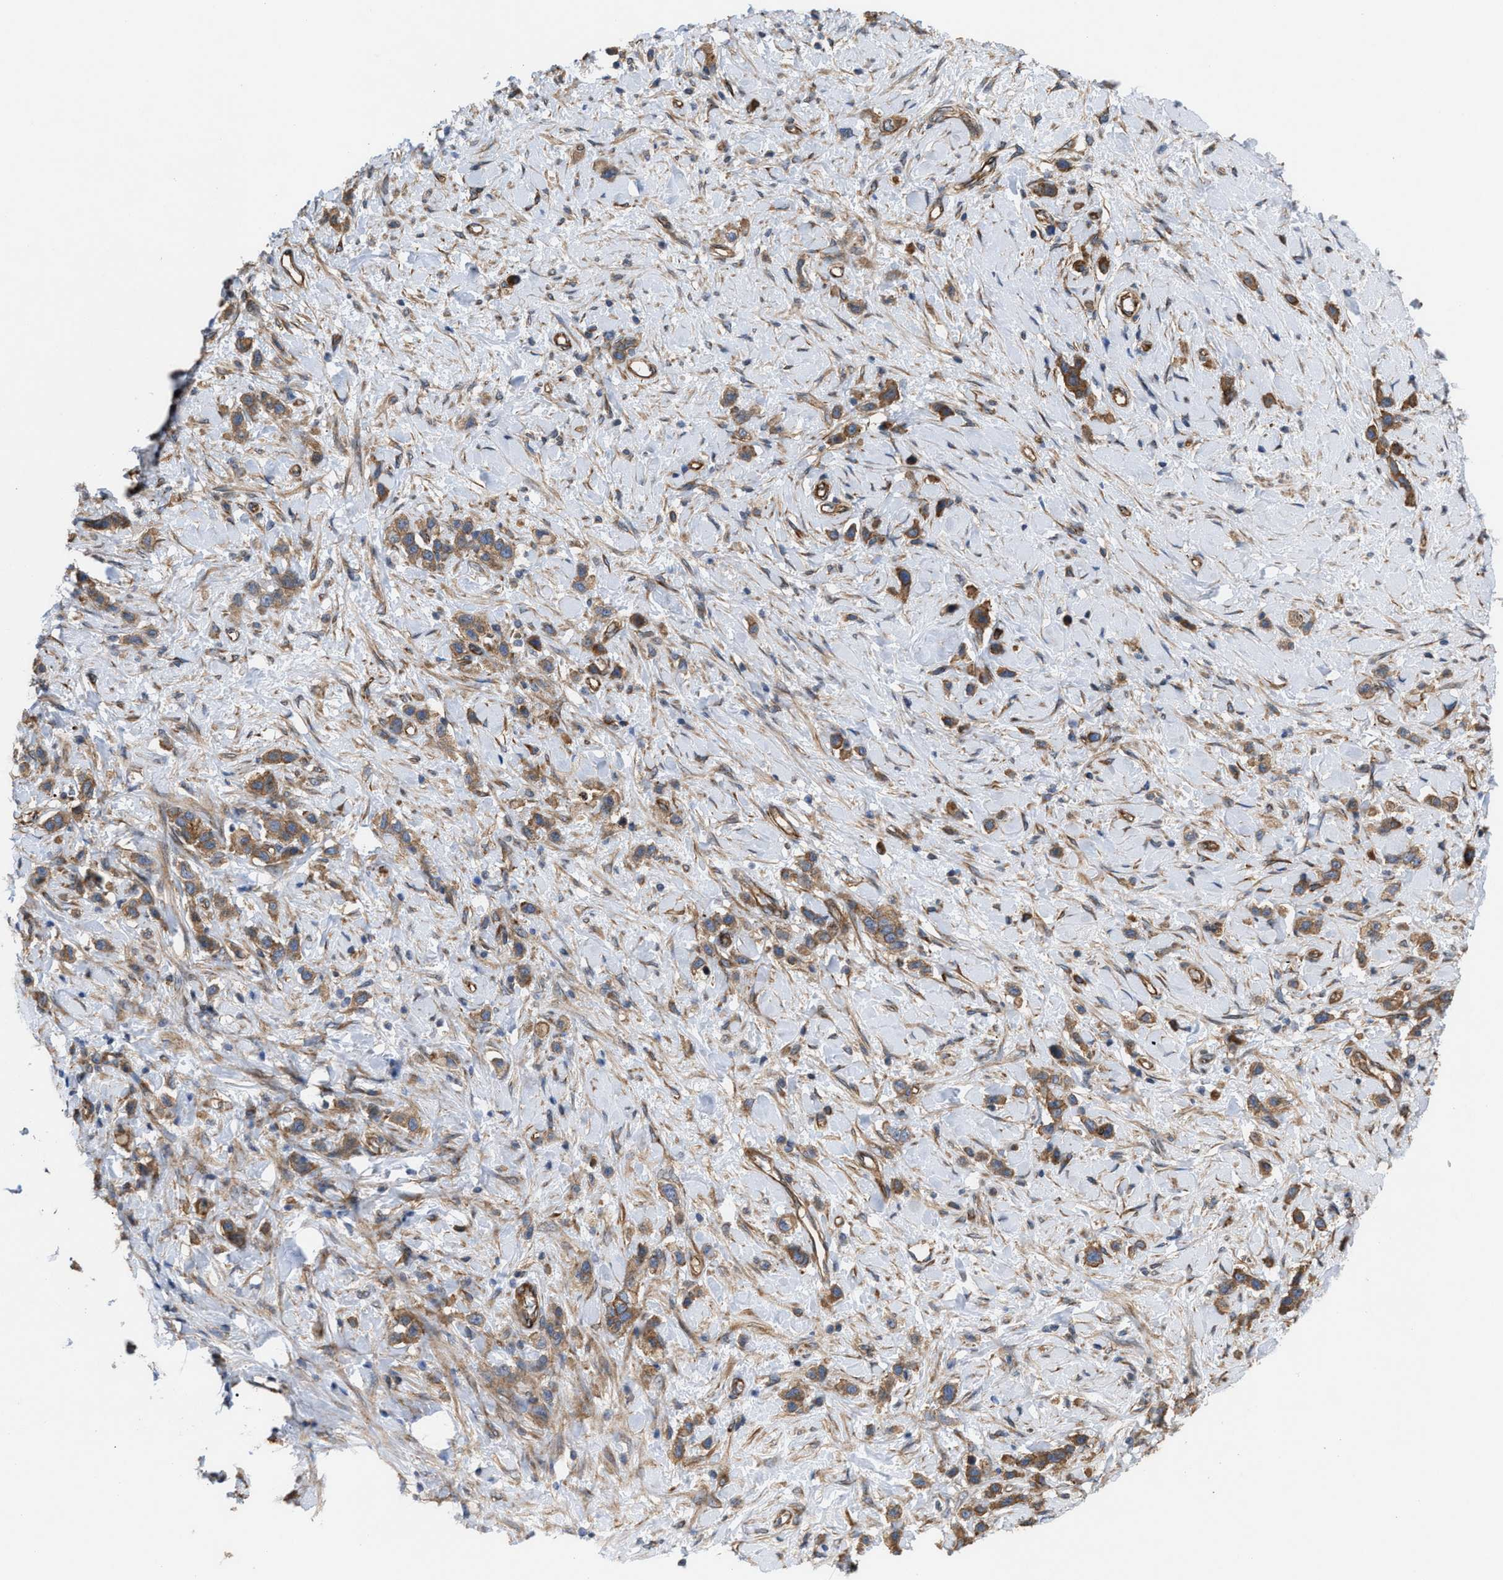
{"staining": {"intensity": "moderate", "quantity": ">75%", "location": "cytoplasmic/membranous"}, "tissue": "stomach cancer", "cell_type": "Tumor cells", "image_type": "cancer", "snomed": [{"axis": "morphology", "description": "Adenocarcinoma, NOS"}, {"axis": "topography", "description": "Stomach"}], "caption": "A medium amount of moderate cytoplasmic/membranous positivity is appreciated in approximately >75% of tumor cells in adenocarcinoma (stomach) tissue.", "gene": "EPS15L1", "patient": {"sex": "female", "age": 65}}